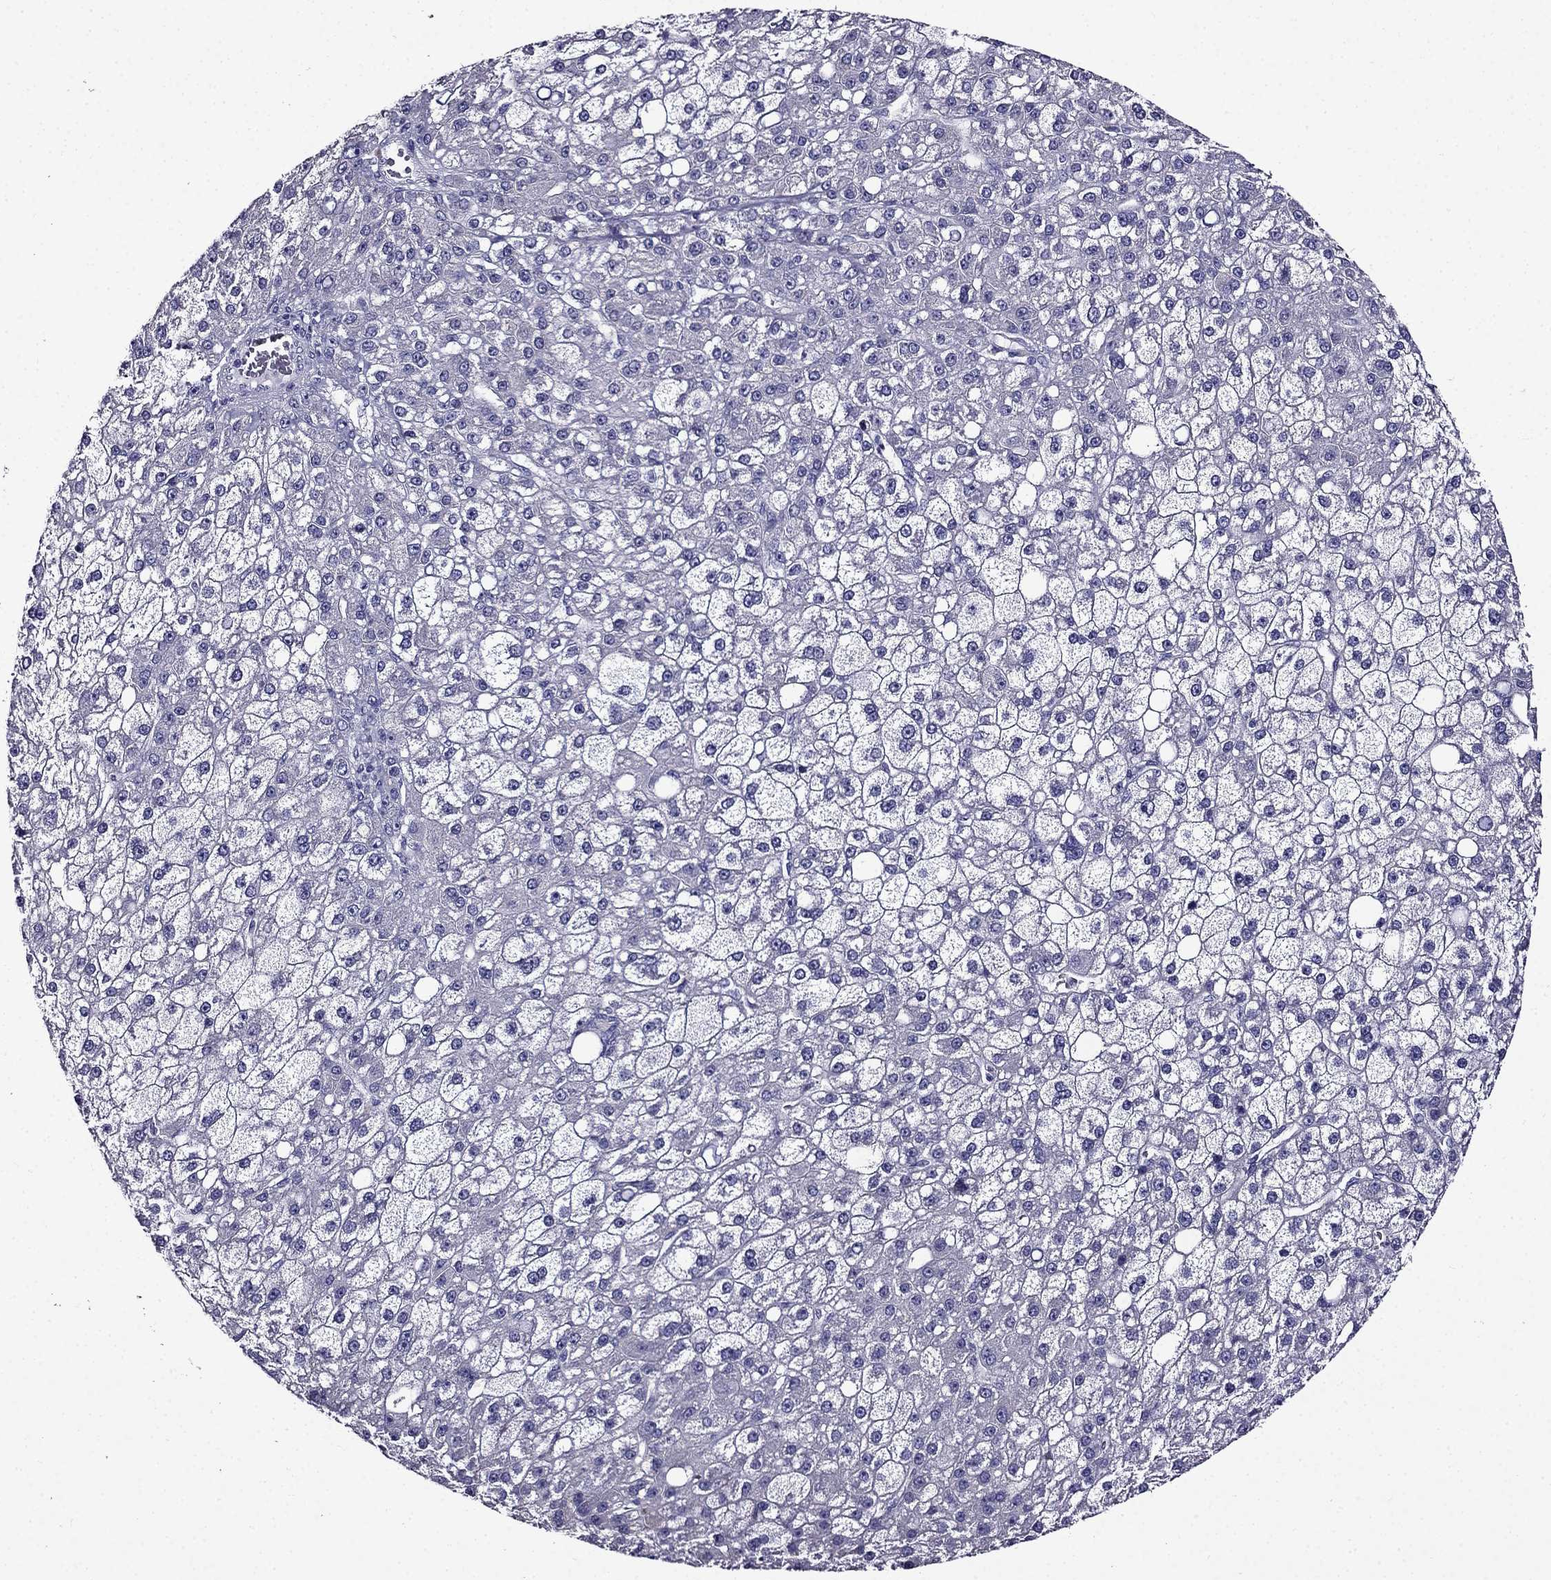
{"staining": {"intensity": "negative", "quantity": "none", "location": "none"}, "tissue": "liver cancer", "cell_type": "Tumor cells", "image_type": "cancer", "snomed": [{"axis": "morphology", "description": "Carcinoma, Hepatocellular, NOS"}, {"axis": "topography", "description": "Liver"}], "caption": "A high-resolution micrograph shows IHC staining of liver cancer (hepatocellular carcinoma), which reveals no significant staining in tumor cells.", "gene": "TMEM266", "patient": {"sex": "male", "age": 67}}